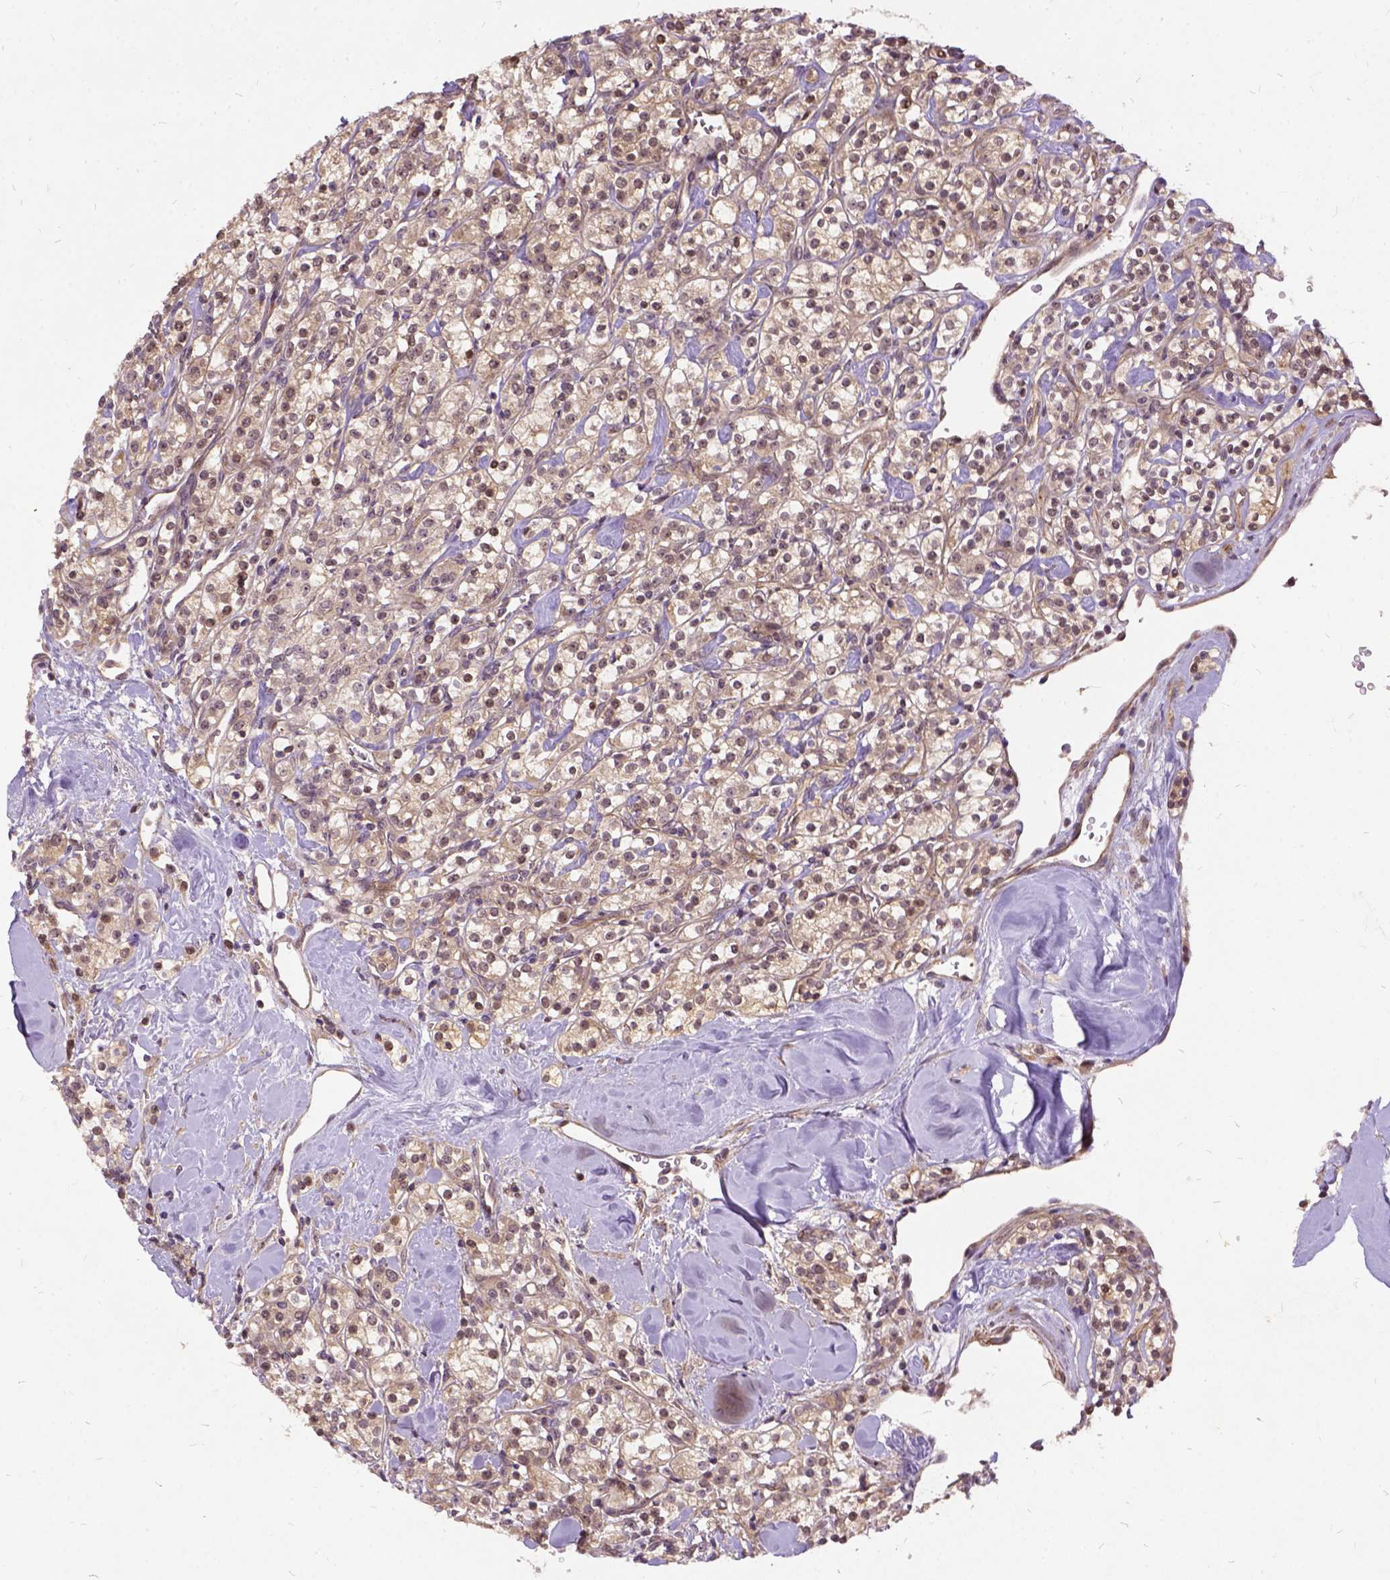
{"staining": {"intensity": "weak", "quantity": ">75%", "location": "cytoplasmic/membranous"}, "tissue": "renal cancer", "cell_type": "Tumor cells", "image_type": "cancer", "snomed": [{"axis": "morphology", "description": "Adenocarcinoma, NOS"}, {"axis": "topography", "description": "Kidney"}], "caption": "Immunohistochemical staining of renal cancer (adenocarcinoma) shows low levels of weak cytoplasmic/membranous protein staining in about >75% of tumor cells. The protein is shown in brown color, while the nuclei are stained blue.", "gene": "ILRUN", "patient": {"sex": "male", "age": 77}}